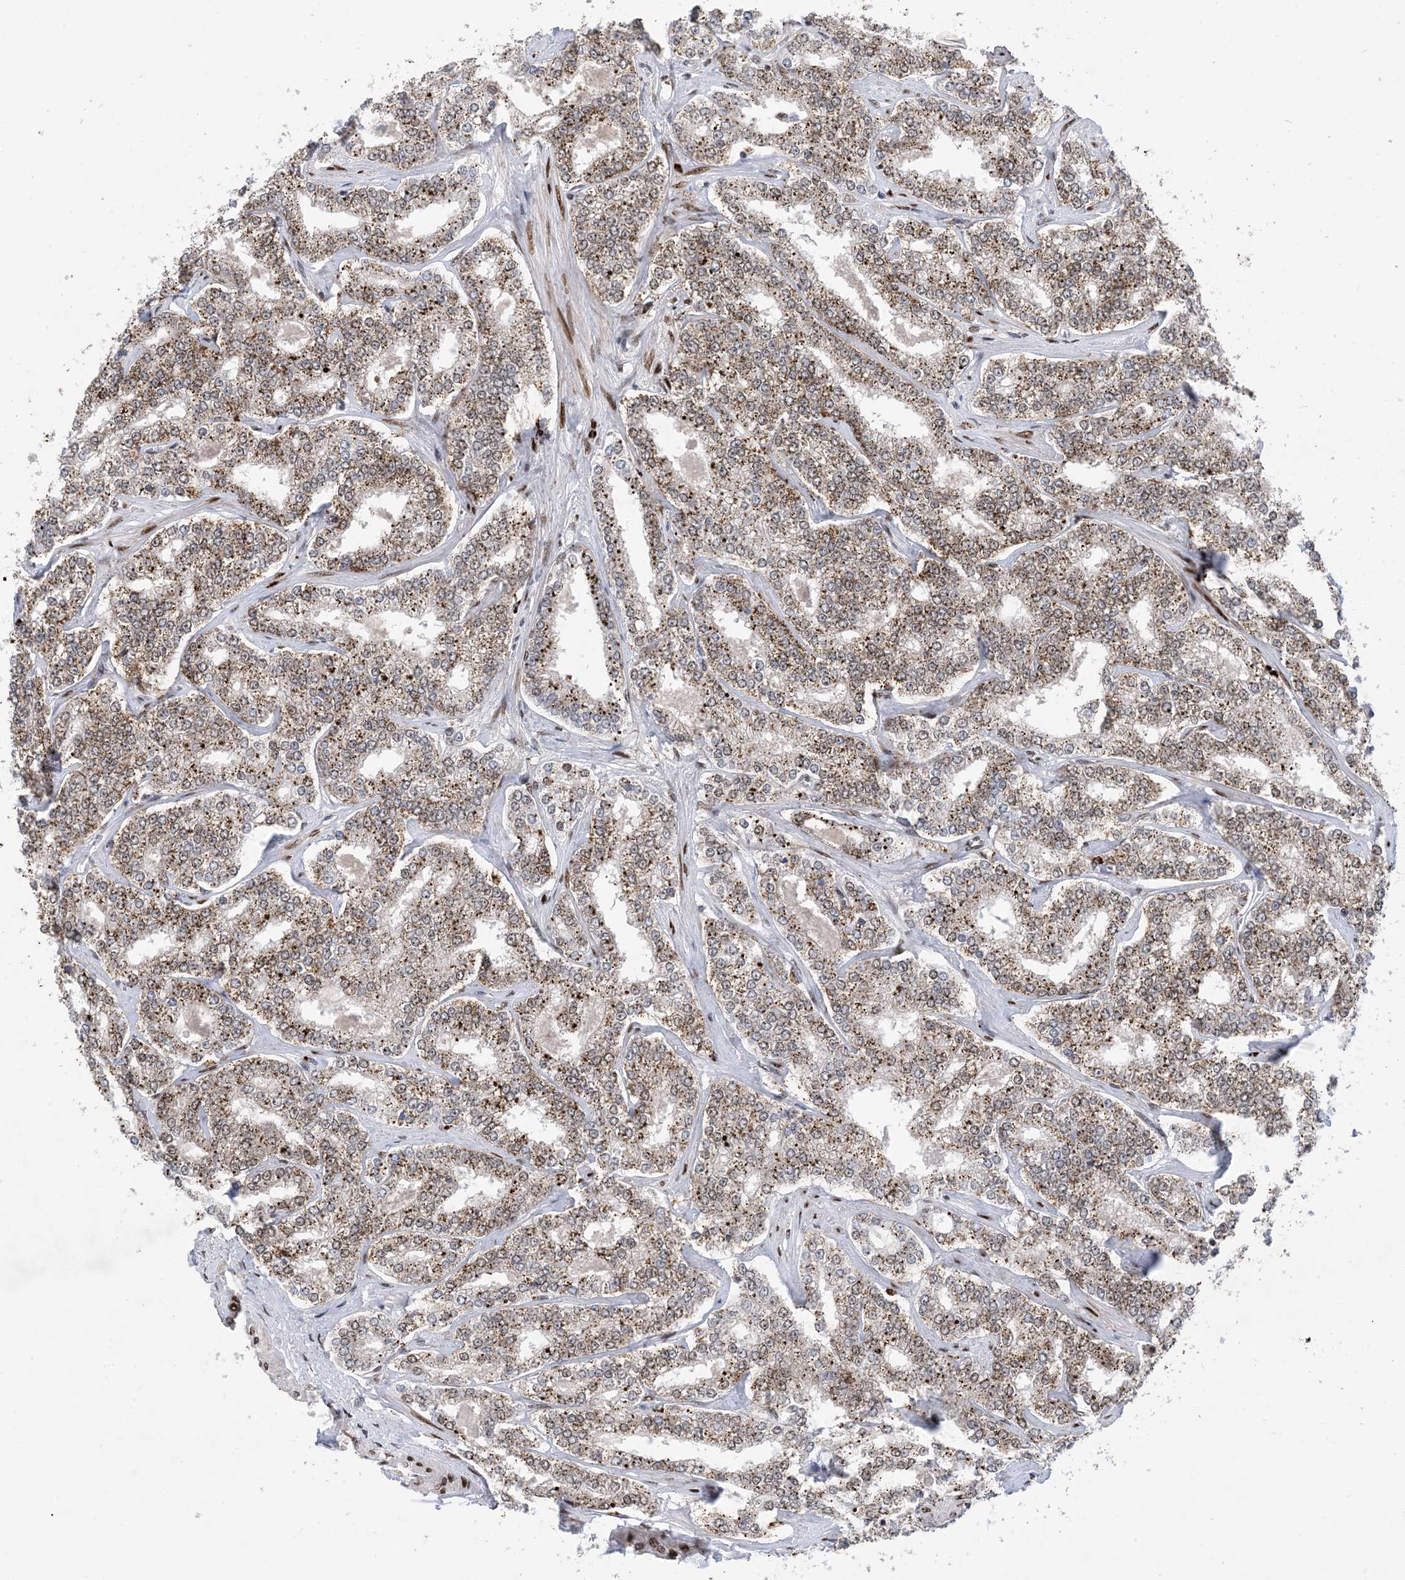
{"staining": {"intensity": "weak", "quantity": "<25%", "location": "nuclear"}, "tissue": "prostate cancer", "cell_type": "Tumor cells", "image_type": "cancer", "snomed": [{"axis": "morphology", "description": "Normal tissue, NOS"}, {"axis": "morphology", "description": "Adenocarcinoma, High grade"}, {"axis": "topography", "description": "Prostate"}], "caption": "Immunohistochemistry (IHC) of prostate cancer reveals no expression in tumor cells. The staining is performed using DAB brown chromogen with nuclei counter-stained in using hematoxylin.", "gene": "TSPYL1", "patient": {"sex": "male", "age": 83}}